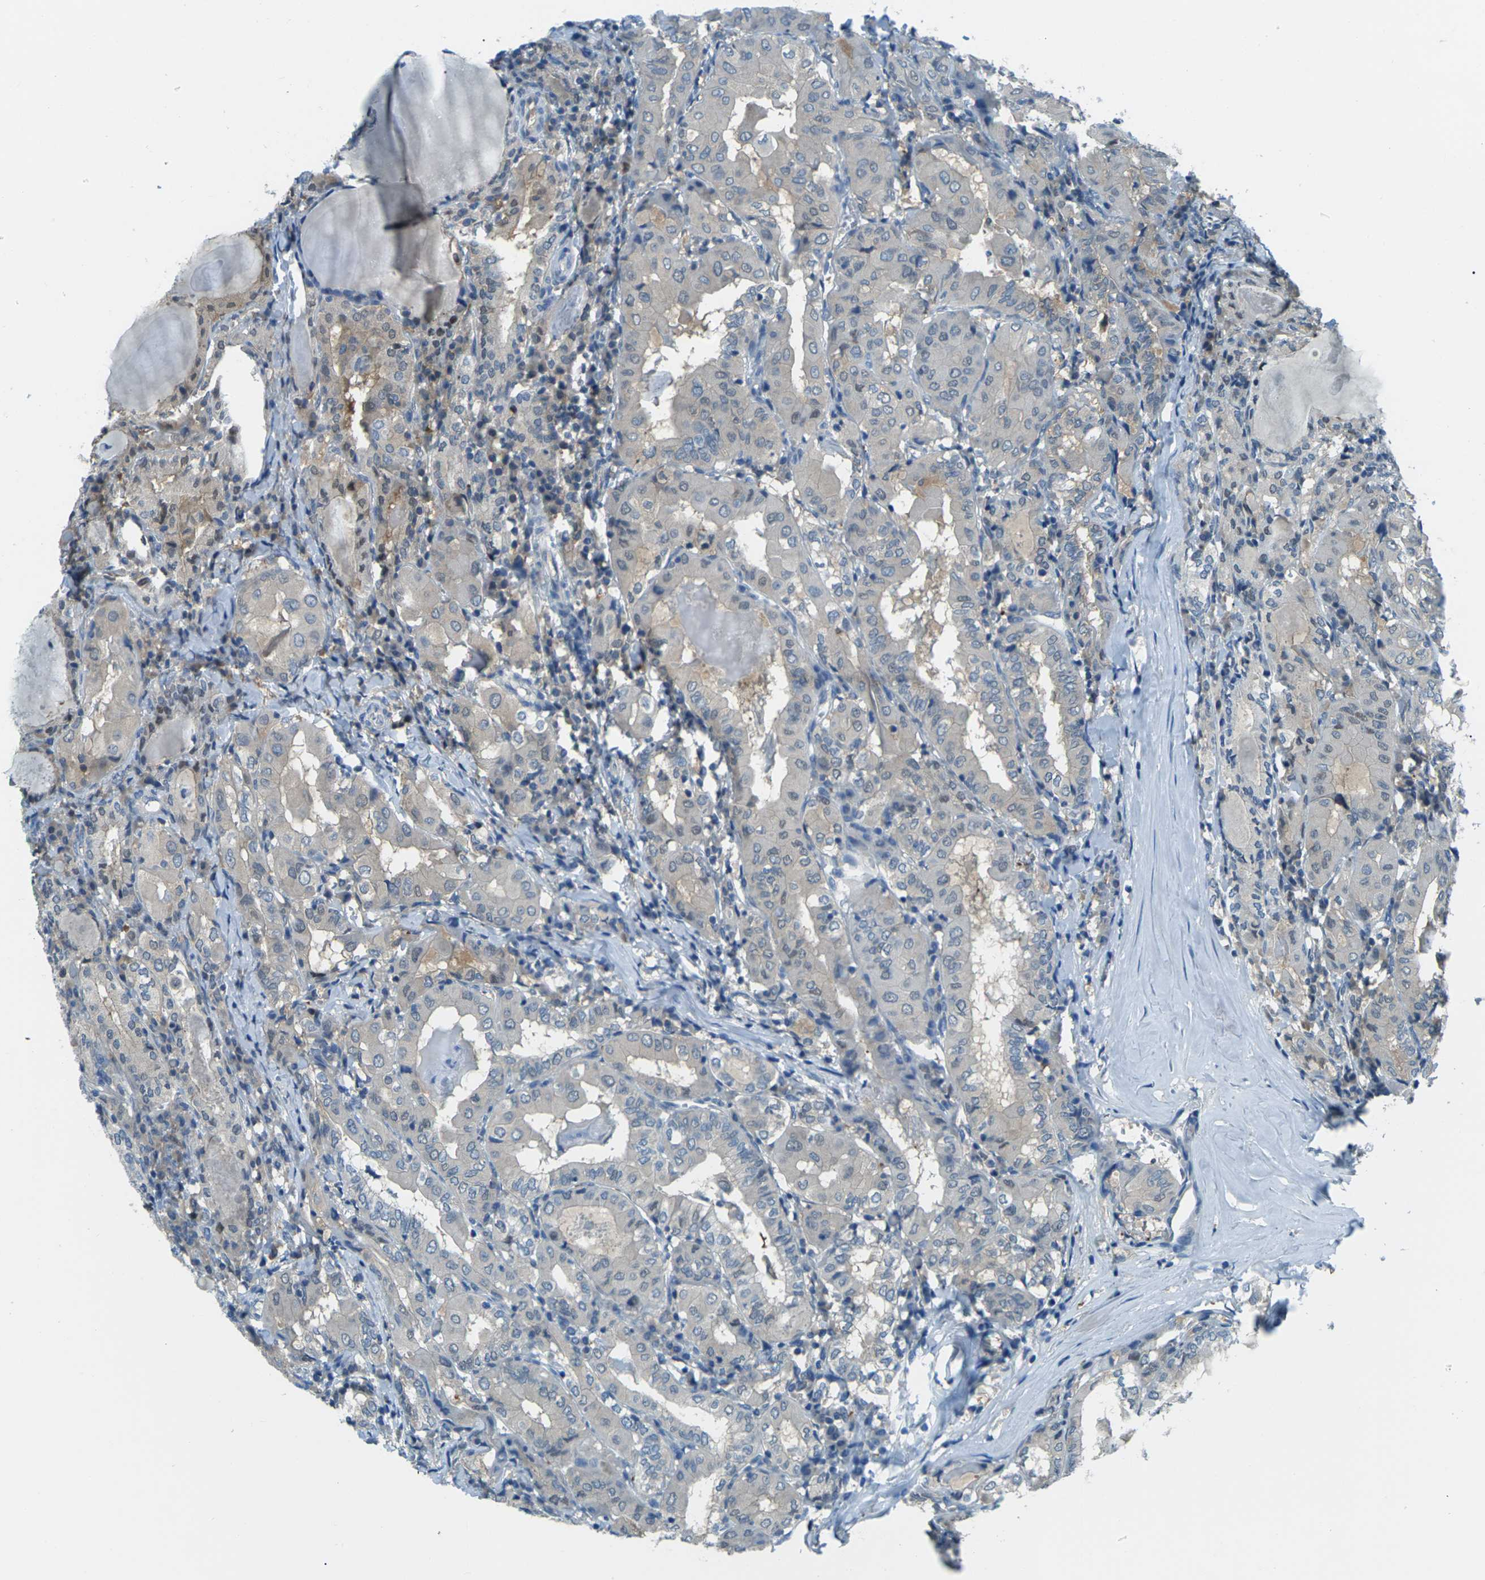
{"staining": {"intensity": "negative", "quantity": "none", "location": "none"}, "tissue": "thyroid cancer", "cell_type": "Tumor cells", "image_type": "cancer", "snomed": [{"axis": "morphology", "description": "Papillary adenocarcinoma, NOS"}, {"axis": "topography", "description": "Thyroid gland"}], "caption": "Protein analysis of thyroid cancer (papillary adenocarcinoma) shows no significant staining in tumor cells. (DAB (3,3'-diaminobenzidine) IHC, high magnification).", "gene": "NANOS2", "patient": {"sex": "female", "age": 42}}